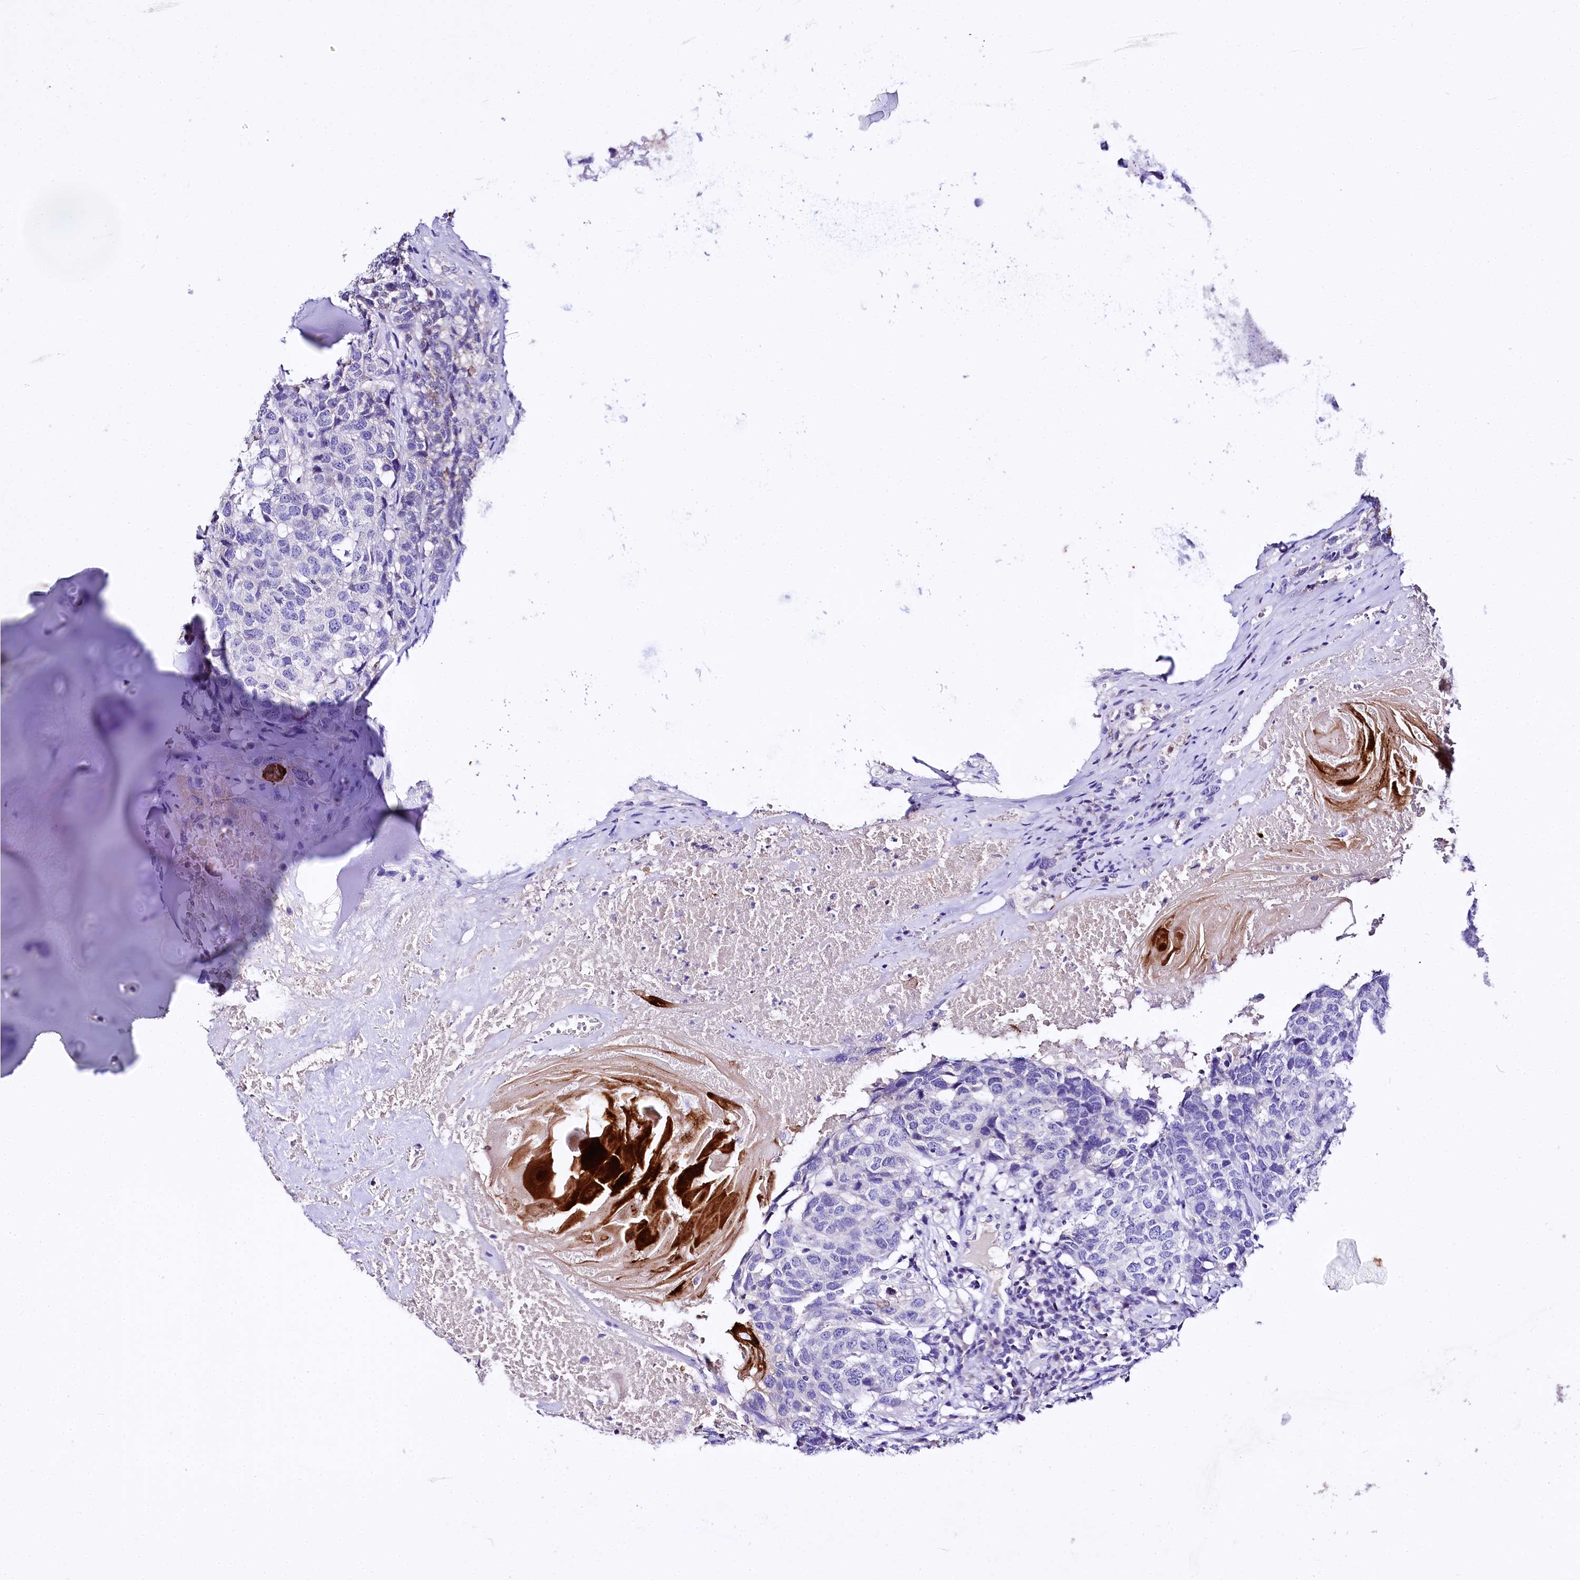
{"staining": {"intensity": "negative", "quantity": "none", "location": "none"}, "tissue": "head and neck cancer", "cell_type": "Tumor cells", "image_type": "cancer", "snomed": [{"axis": "morphology", "description": "Squamous cell carcinoma, NOS"}, {"axis": "topography", "description": "Head-Neck"}], "caption": "IHC histopathology image of neoplastic tissue: head and neck squamous cell carcinoma stained with DAB (3,3'-diaminobenzidine) reveals no significant protein expression in tumor cells. (DAB immunohistochemistry visualized using brightfield microscopy, high magnification).", "gene": "A2ML1", "patient": {"sex": "male", "age": 66}}